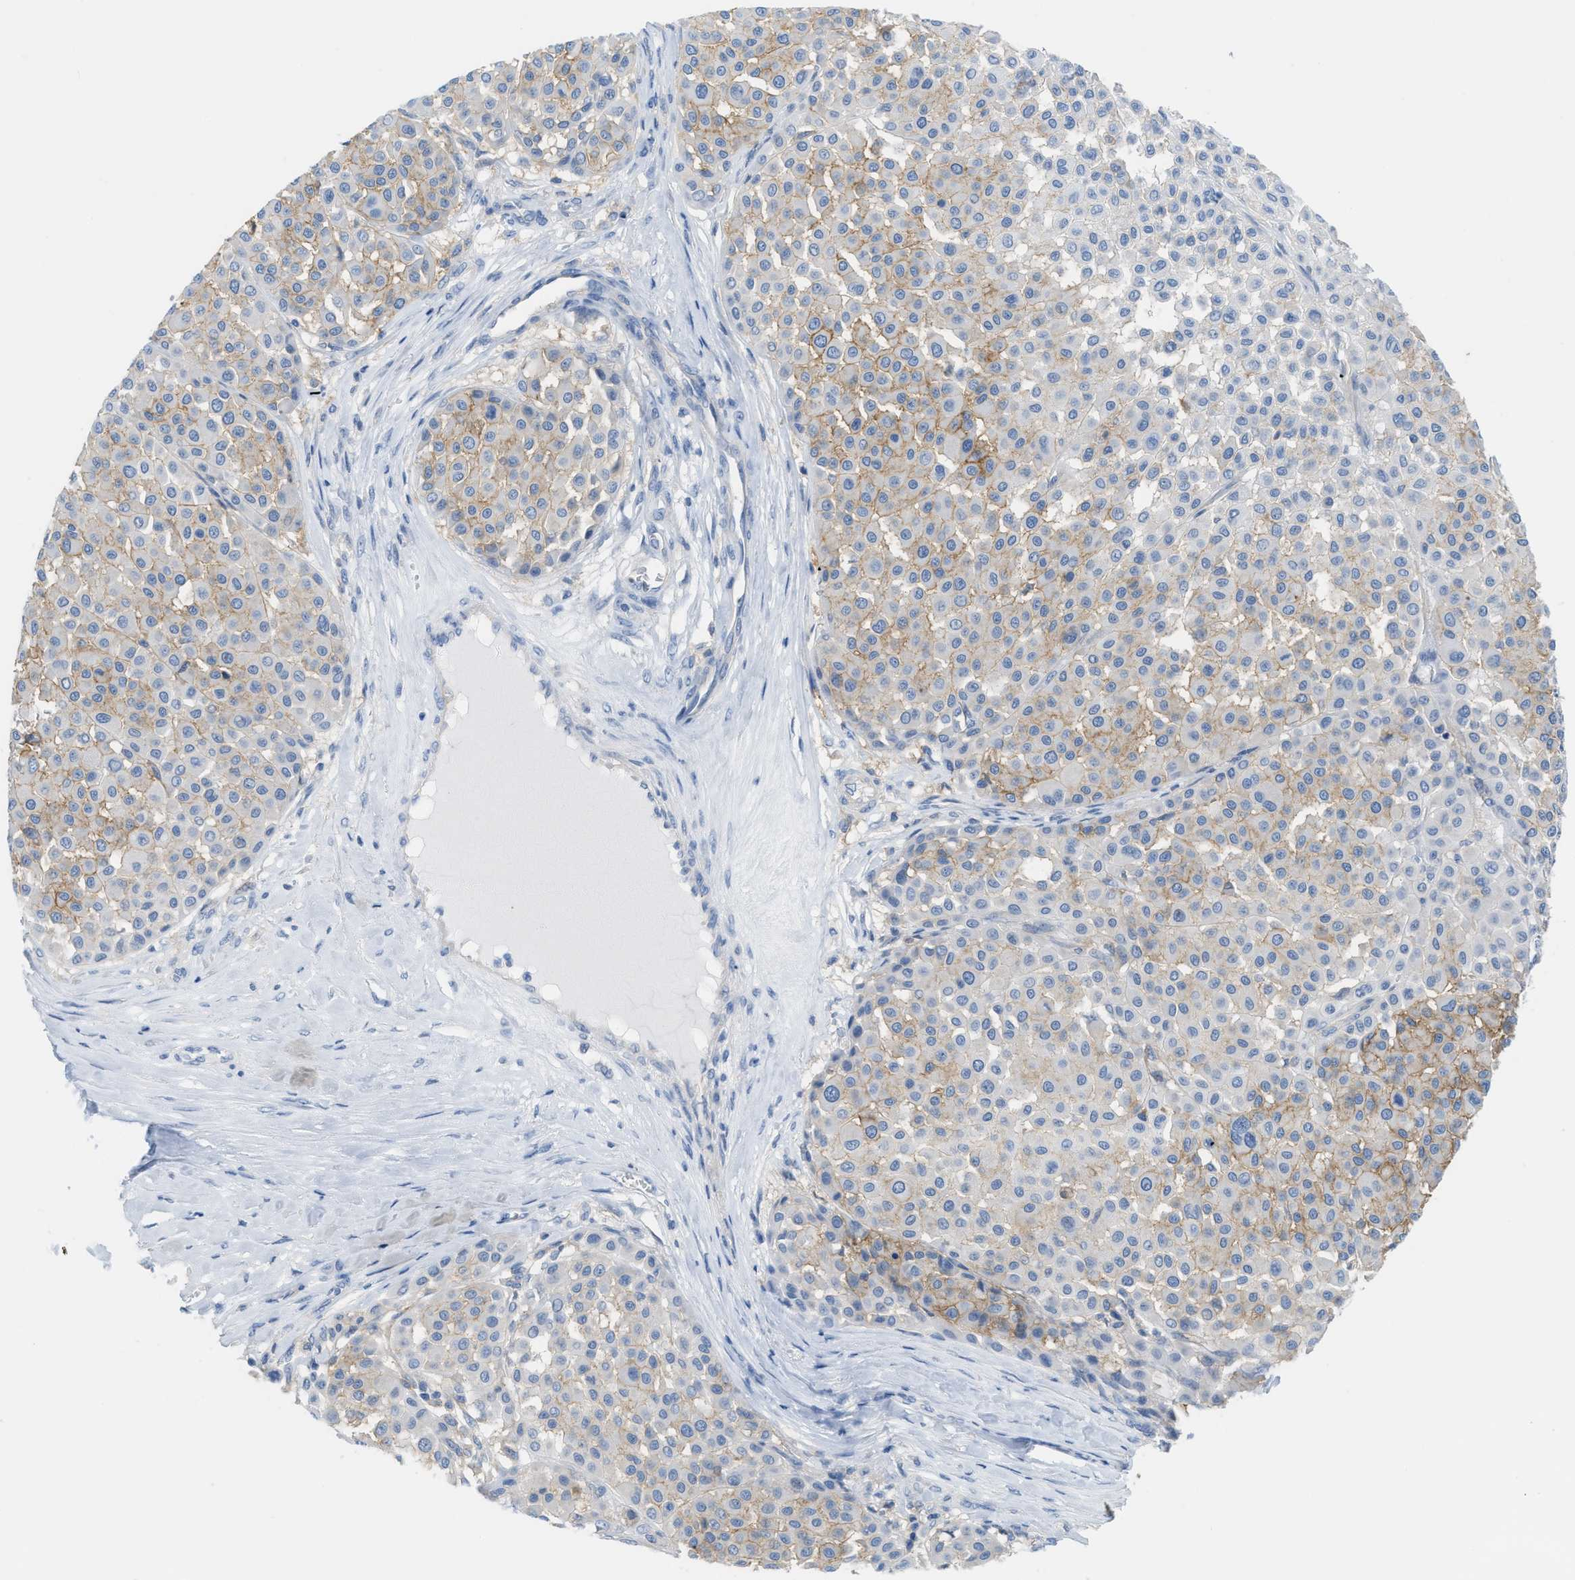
{"staining": {"intensity": "moderate", "quantity": "25%-75%", "location": "cytoplasmic/membranous"}, "tissue": "melanoma", "cell_type": "Tumor cells", "image_type": "cancer", "snomed": [{"axis": "morphology", "description": "Malignant melanoma, Metastatic site"}, {"axis": "topography", "description": "Soft tissue"}], "caption": "Melanoma stained with DAB (3,3'-diaminobenzidine) immunohistochemistry (IHC) exhibits medium levels of moderate cytoplasmic/membranous expression in approximately 25%-75% of tumor cells.", "gene": "SLC3A2", "patient": {"sex": "male", "age": 41}}